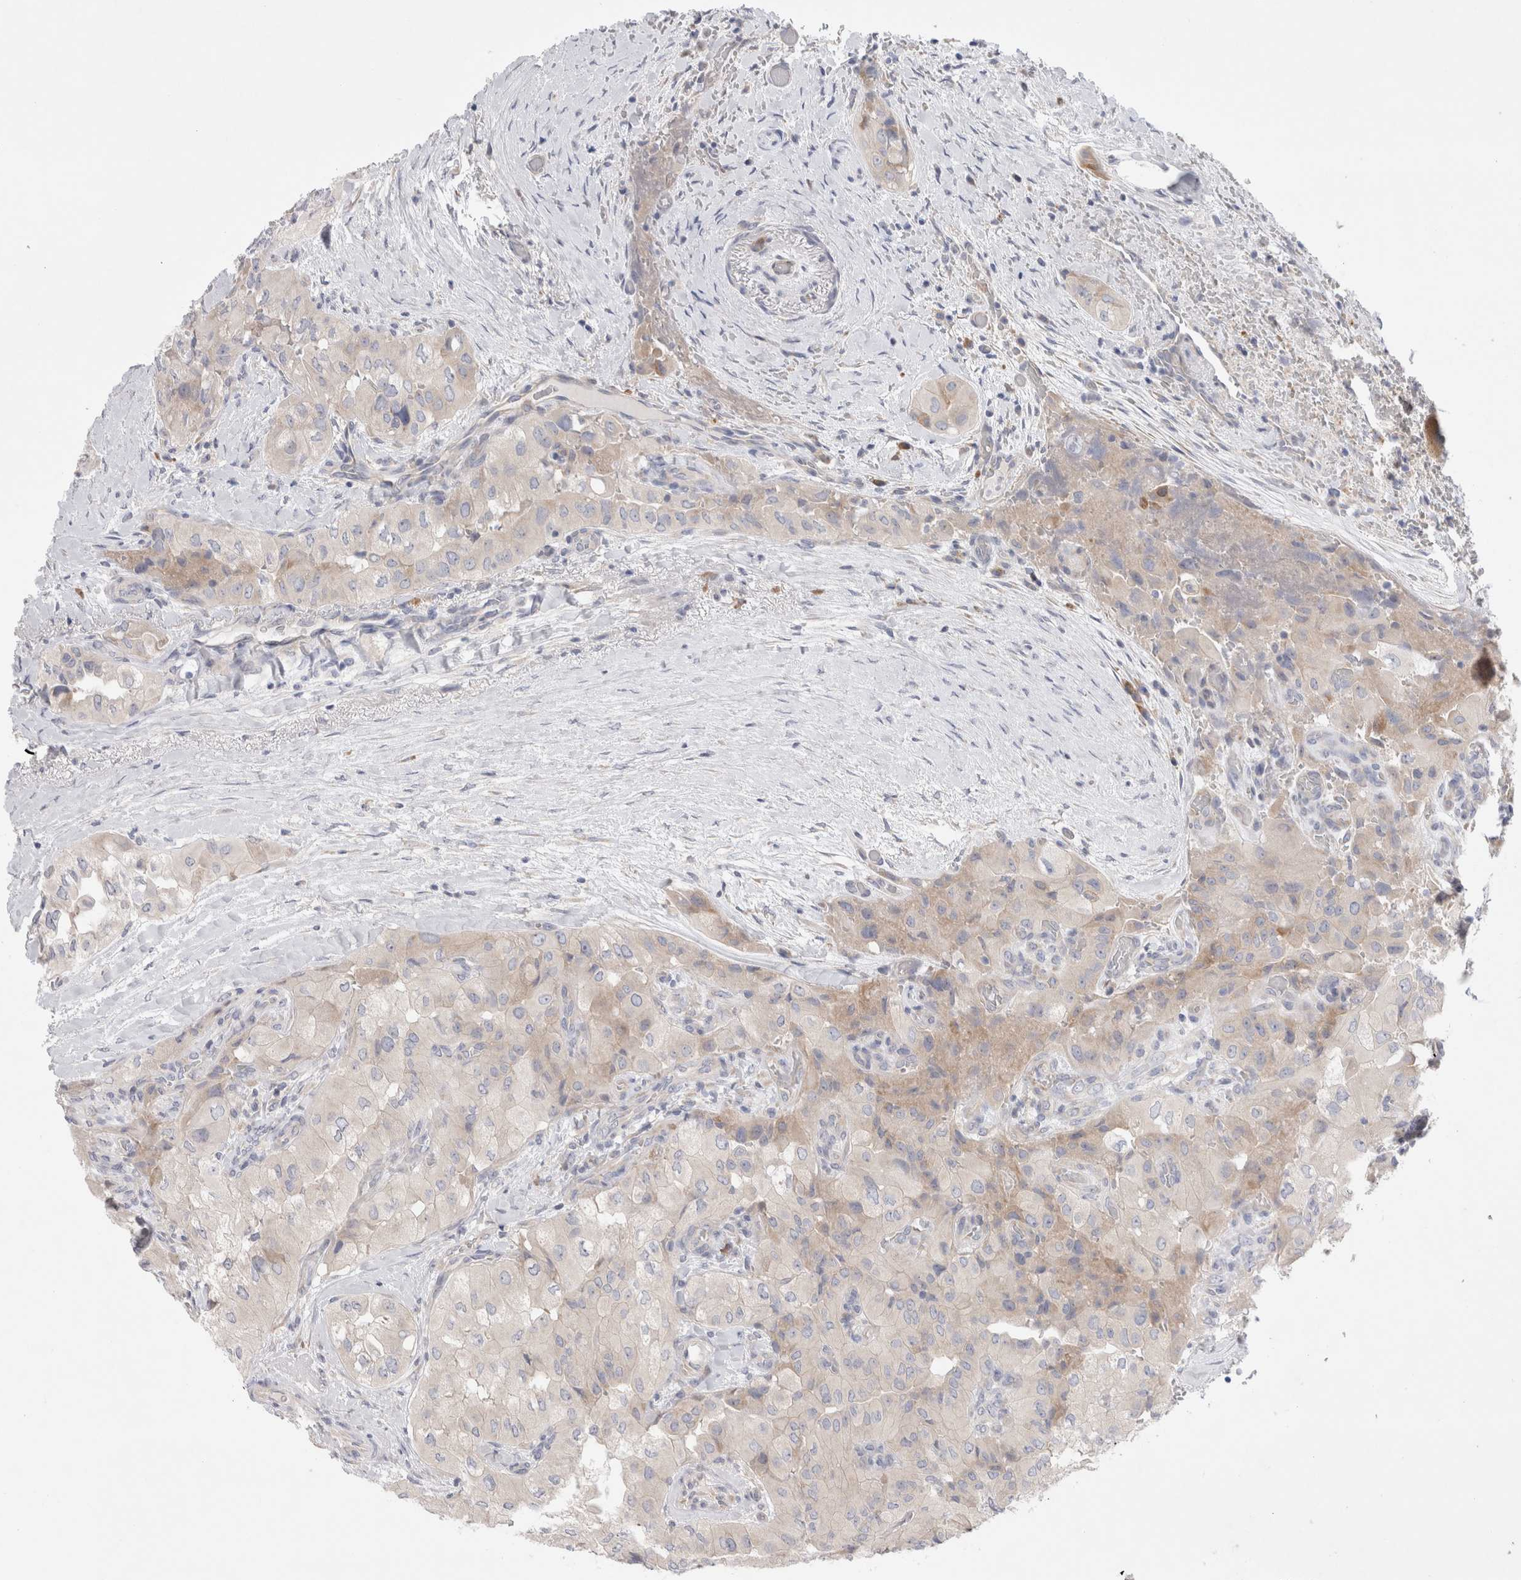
{"staining": {"intensity": "weak", "quantity": "<25%", "location": "cytoplasmic/membranous"}, "tissue": "thyroid cancer", "cell_type": "Tumor cells", "image_type": "cancer", "snomed": [{"axis": "morphology", "description": "Papillary adenocarcinoma, NOS"}, {"axis": "topography", "description": "Thyroid gland"}], "caption": "Photomicrograph shows no protein expression in tumor cells of thyroid papillary adenocarcinoma tissue.", "gene": "RBM12B", "patient": {"sex": "female", "age": 59}}